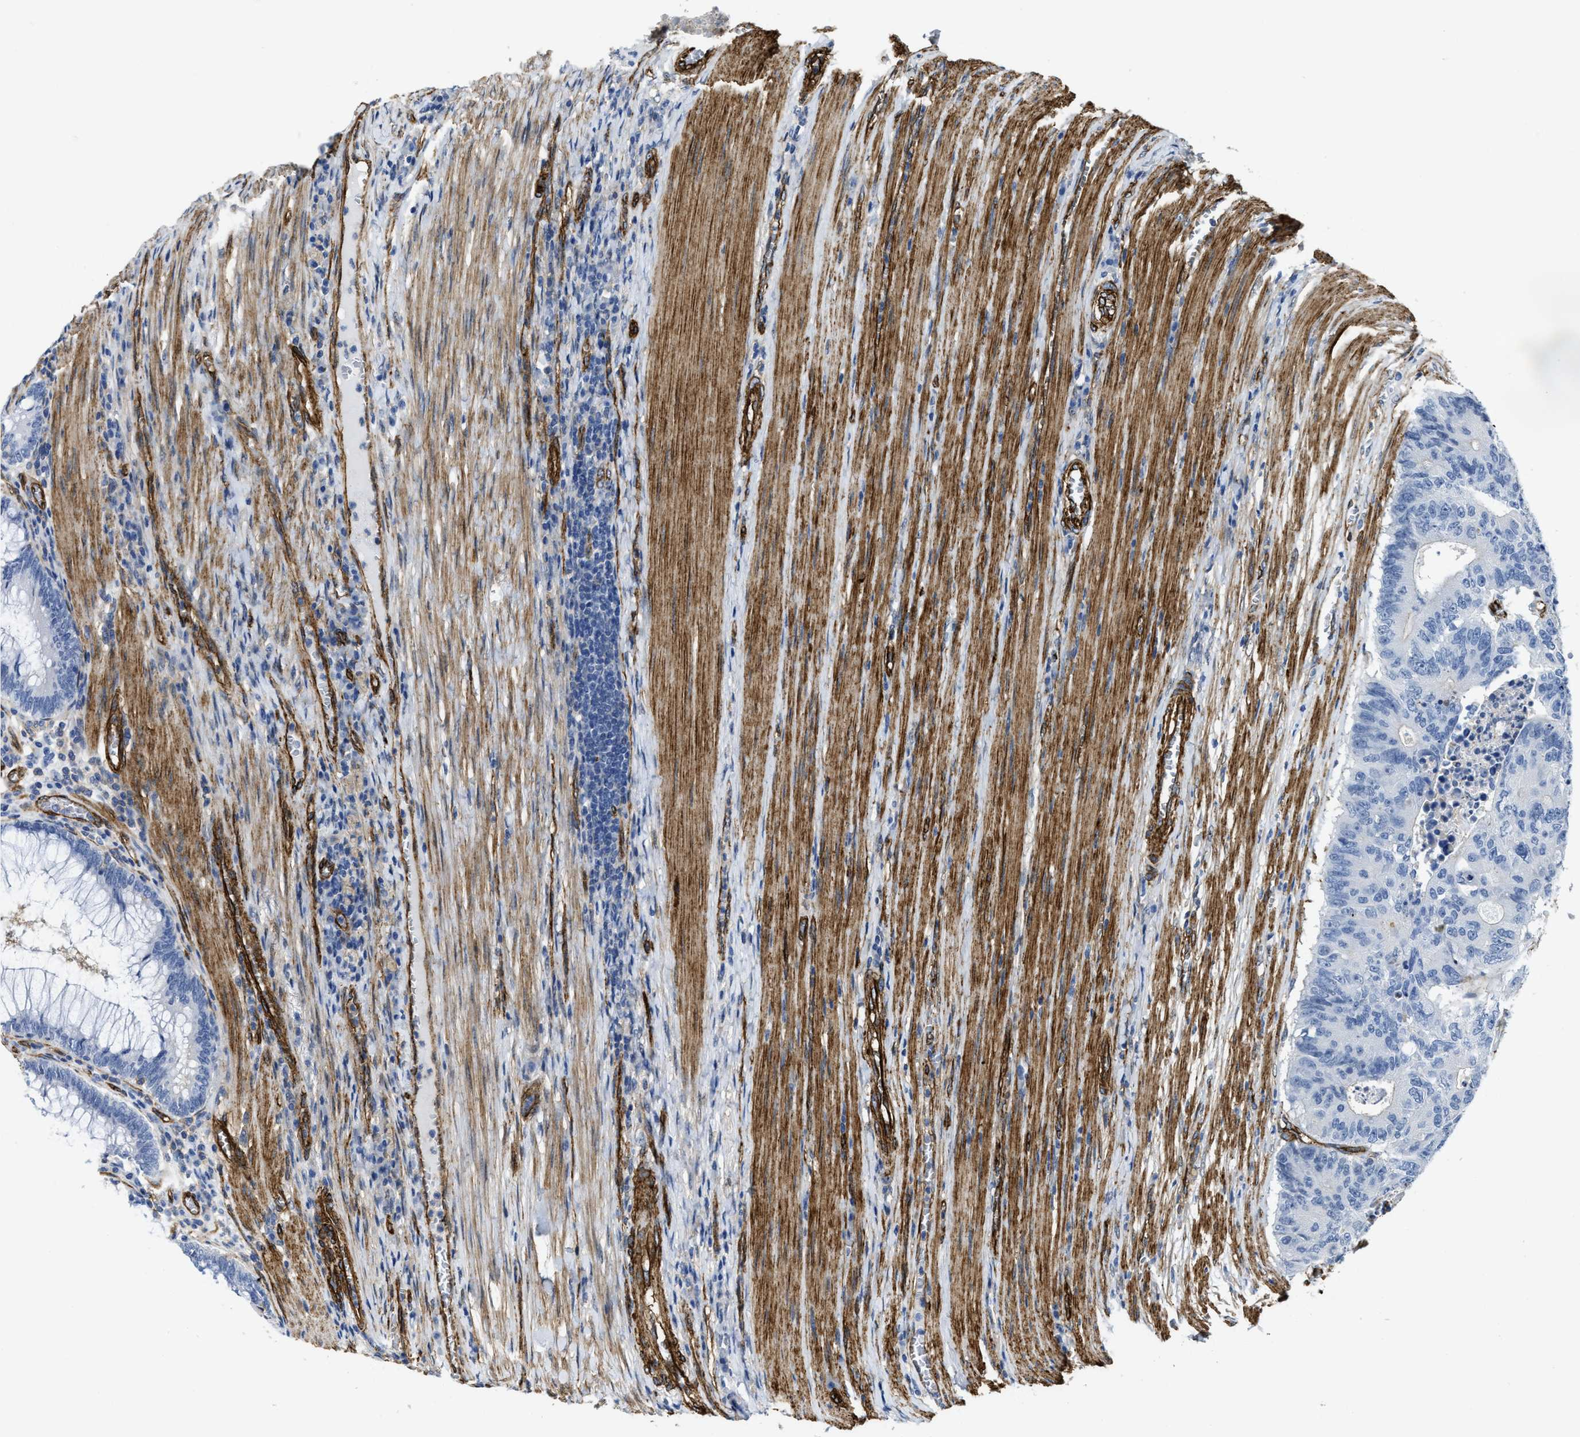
{"staining": {"intensity": "negative", "quantity": "none", "location": "none"}, "tissue": "colorectal cancer", "cell_type": "Tumor cells", "image_type": "cancer", "snomed": [{"axis": "morphology", "description": "Adenocarcinoma, NOS"}, {"axis": "topography", "description": "Colon"}], "caption": "Tumor cells are negative for brown protein staining in colorectal cancer. Brightfield microscopy of immunohistochemistry (IHC) stained with DAB (3,3'-diaminobenzidine) (brown) and hematoxylin (blue), captured at high magnification.", "gene": "NAB1", "patient": {"sex": "male", "age": 87}}